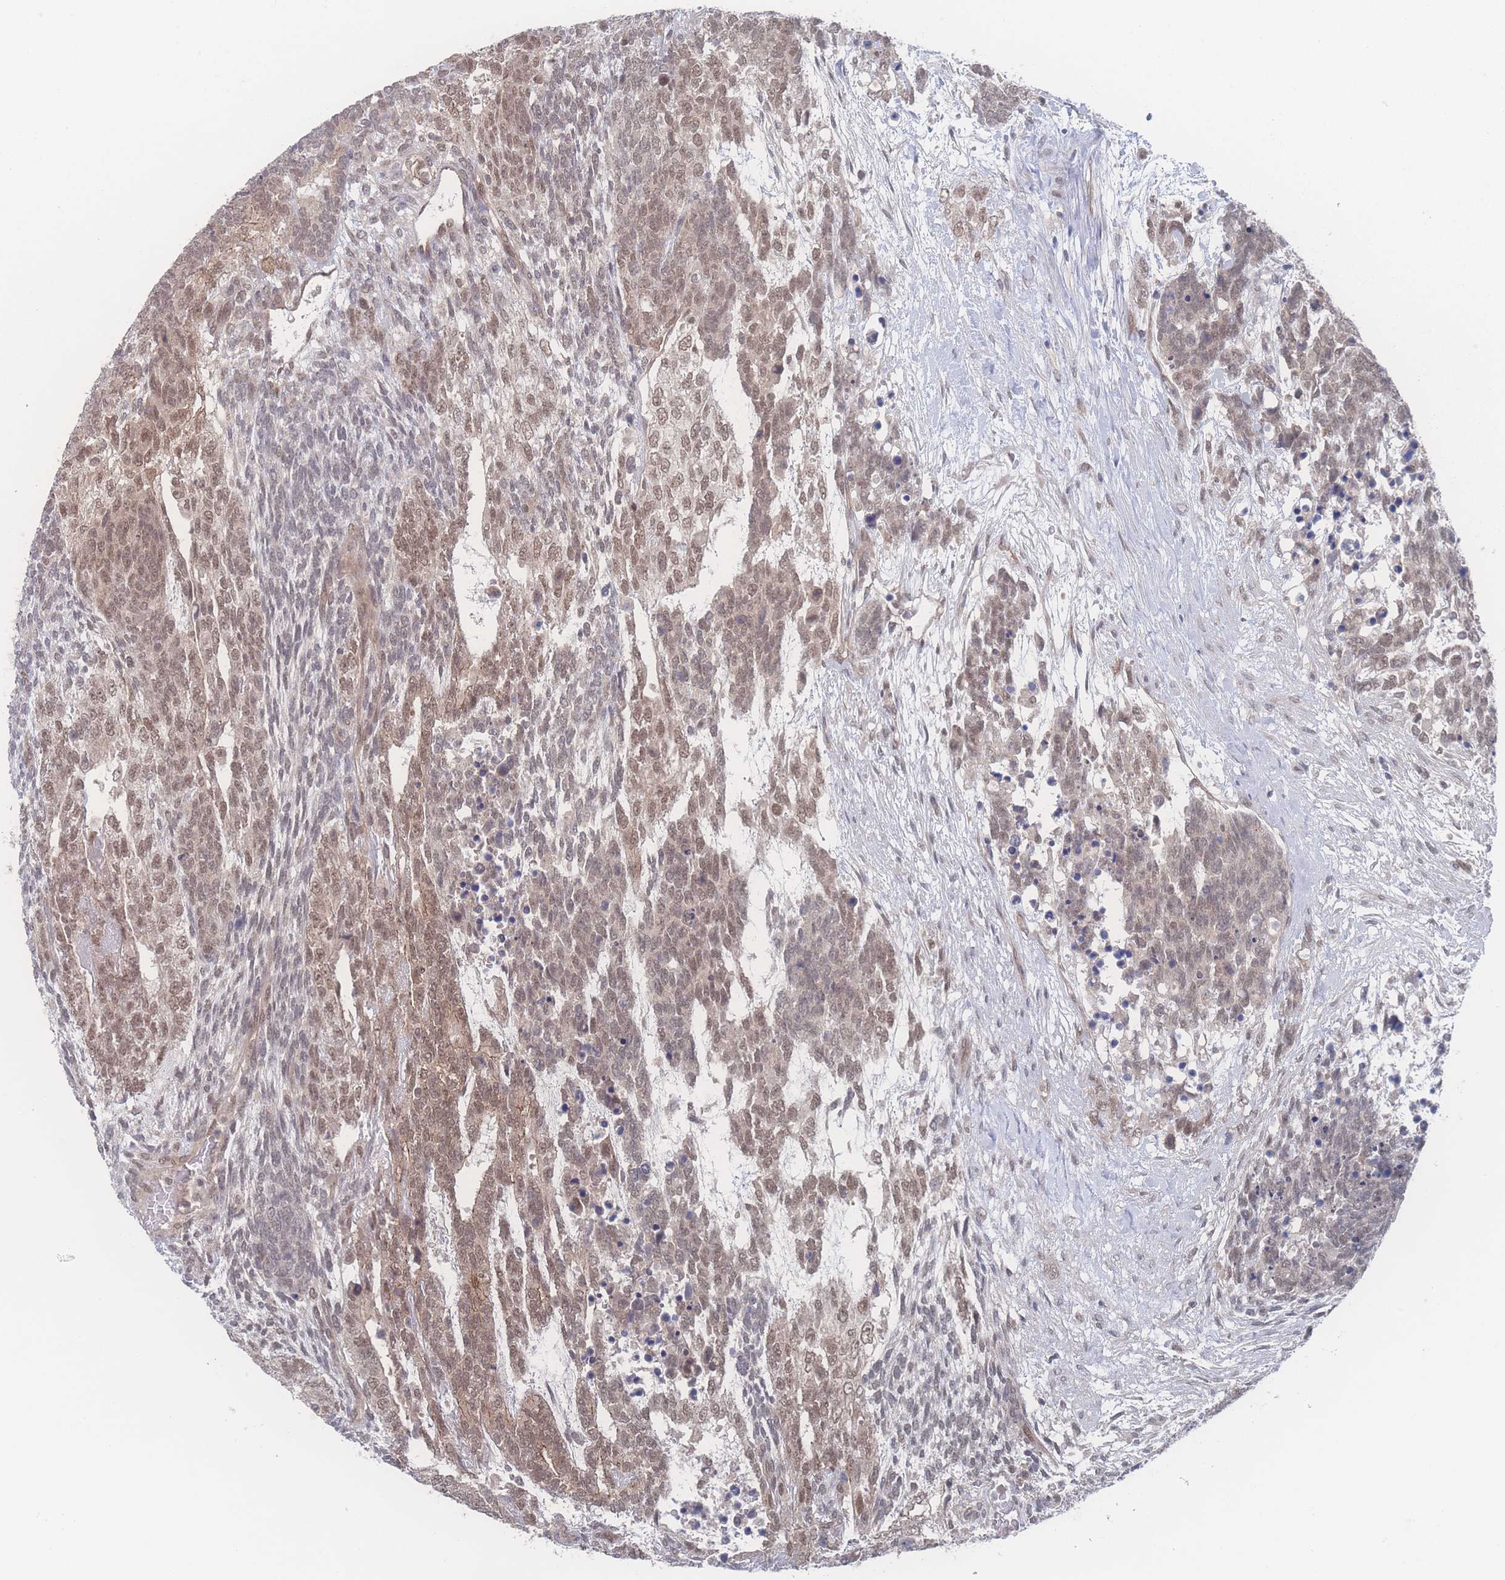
{"staining": {"intensity": "moderate", "quantity": ">75%", "location": "nuclear"}, "tissue": "testis cancer", "cell_type": "Tumor cells", "image_type": "cancer", "snomed": [{"axis": "morphology", "description": "Carcinoma, Embryonal, NOS"}, {"axis": "topography", "description": "Testis"}], "caption": "Testis embryonal carcinoma tissue displays moderate nuclear staining in about >75% of tumor cells, visualized by immunohistochemistry.", "gene": "NBEAL1", "patient": {"sex": "male", "age": 23}}